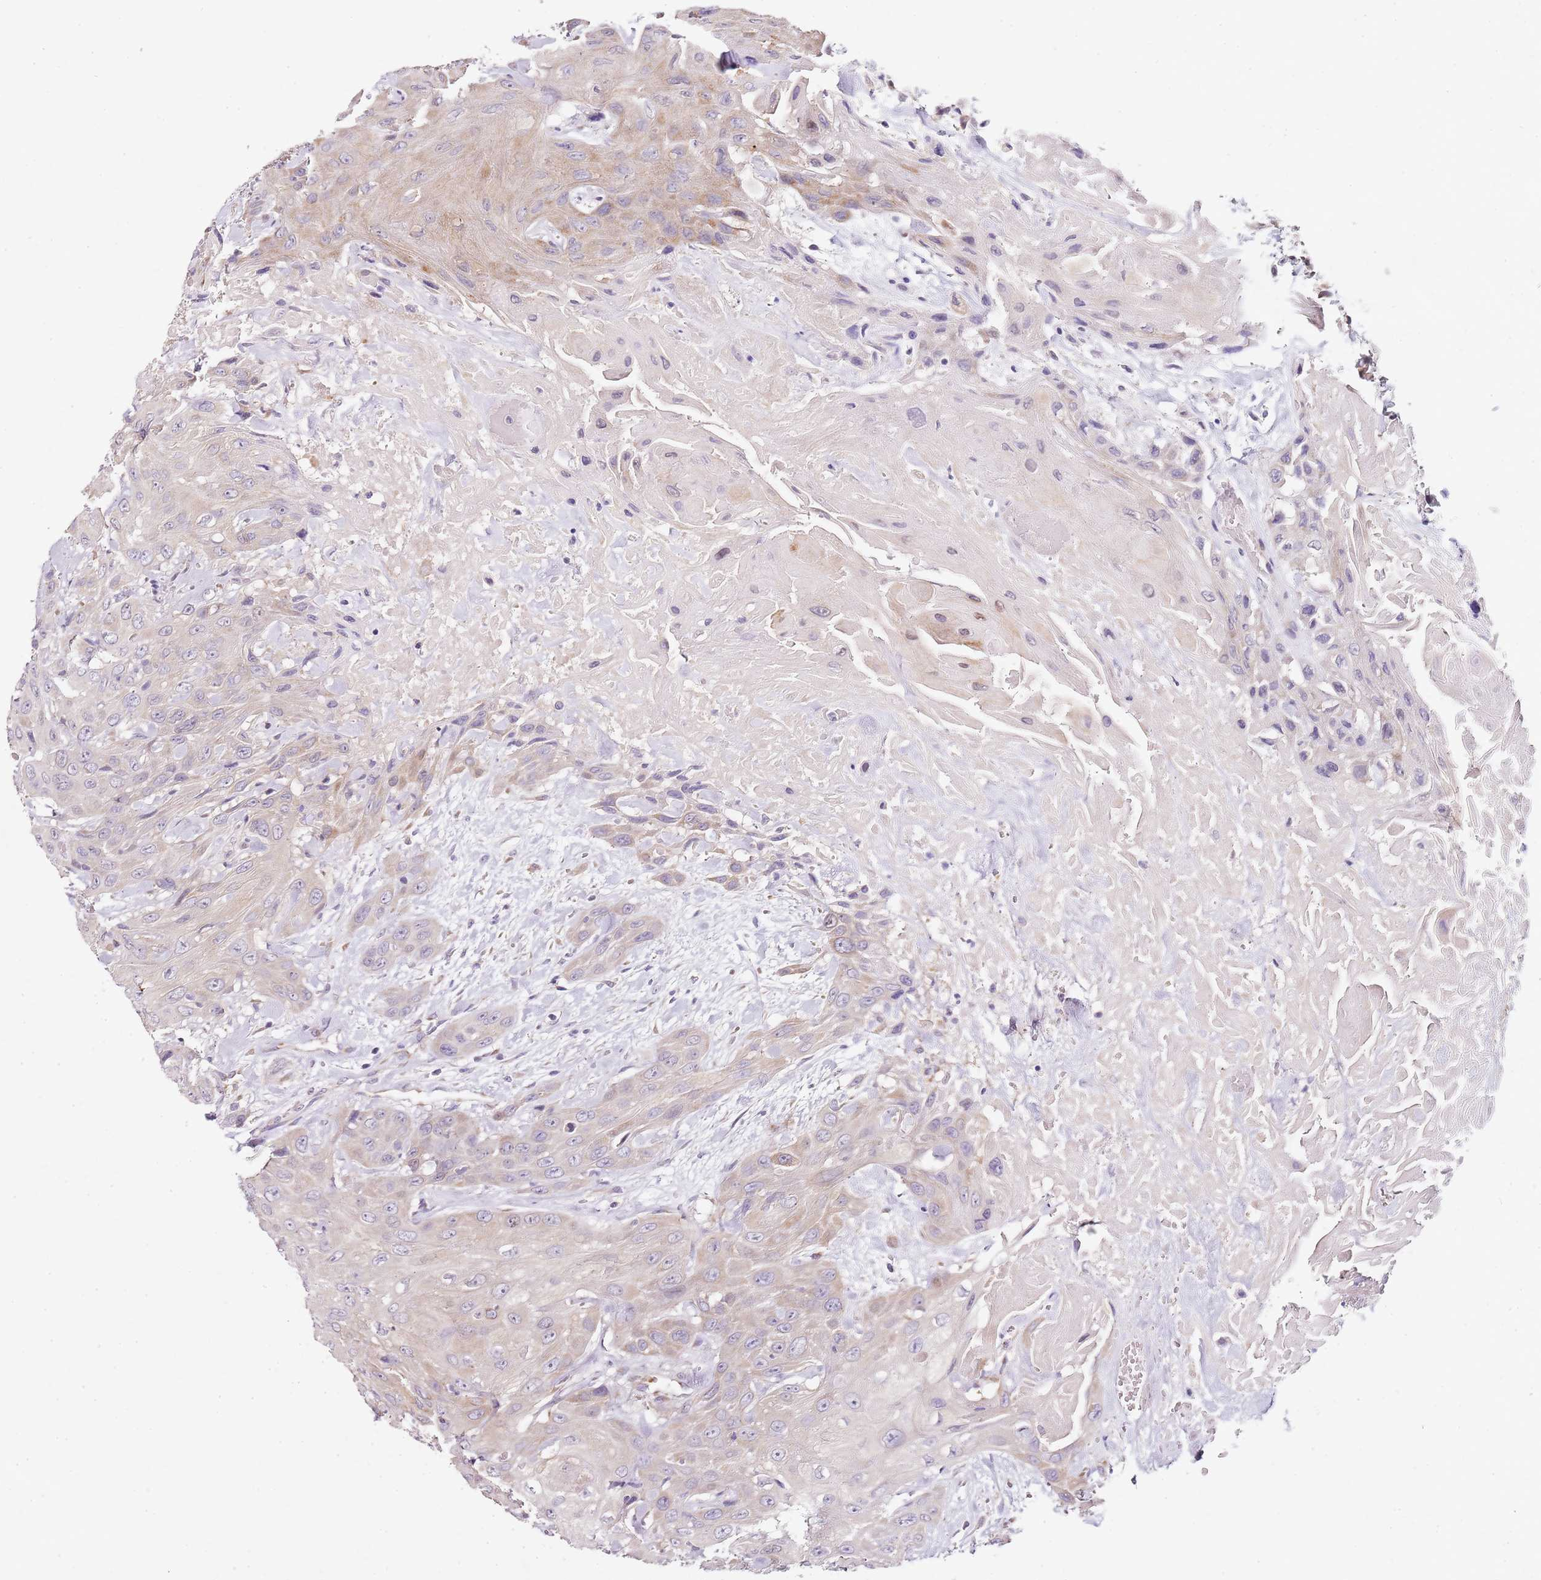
{"staining": {"intensity": "weak", "quantity": "25%-75%", "location": "cytoplasmic/membranous"}, "tissue": "head and neck cancer", "cell_type": "Tumor cells", "image_type": "cancer", "snomed": [{"axis": "morphology", "description": "Squamous cell carcinoma, NOS"}, {"axis": "topography", "description": "Head-Neck"}], "caption": "Protein expression by IHC displays weak cytoplasmic/membranous staining in approximately 25%-75% of tumor cells in squamous cell carcinoma (head and neck).", "gene": "TBC1D9", "patient": {"sex": "male", "age": 81}}